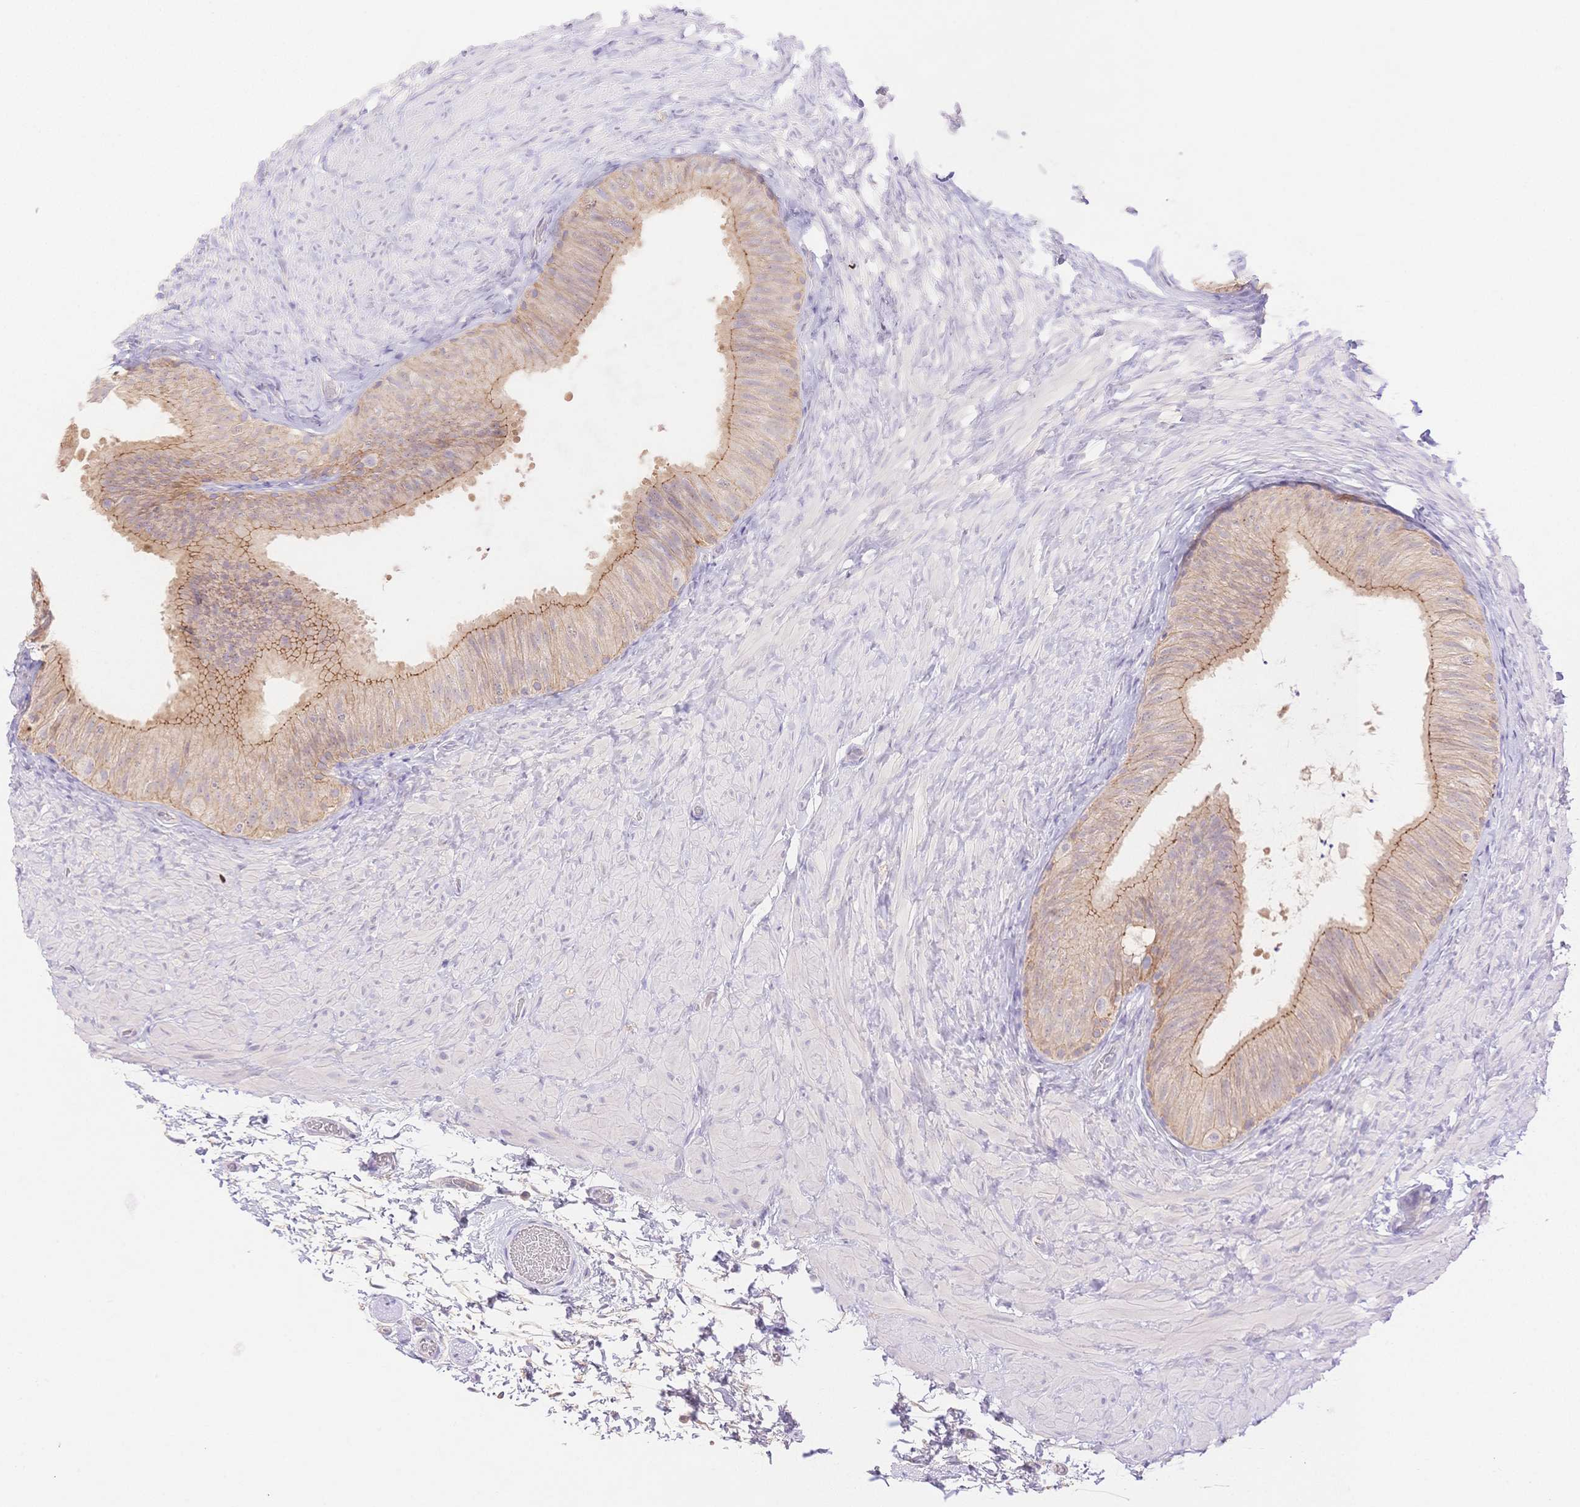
{"staining": {"intensity": "moderate", "quantity": "25%-75%", "location": "cytoplasmic/membranous"}, "tissue": "epididymis", "cell_type": "Glandular cells", "image_type": "normal", "snomed": [{"axis": "morphology", "description": "Normal tissue, NOS"}, {"axis": "topography", "description": "Epididymis, spermatic cord, NOS"}, {"axis": "topography", "description": "Epididymis"}], "caption": "Protein expression analysis of benign epididymis exhibits moderate cytoplasmic/membranous staining in about 25%-75% of glandular cells. Using DAB (brown) and hematoxylin (blue) stains, captured at high magnification using brightfield microscopy.", "gene": "WDR54", "patient": {"sex": "male", "age": 31}}